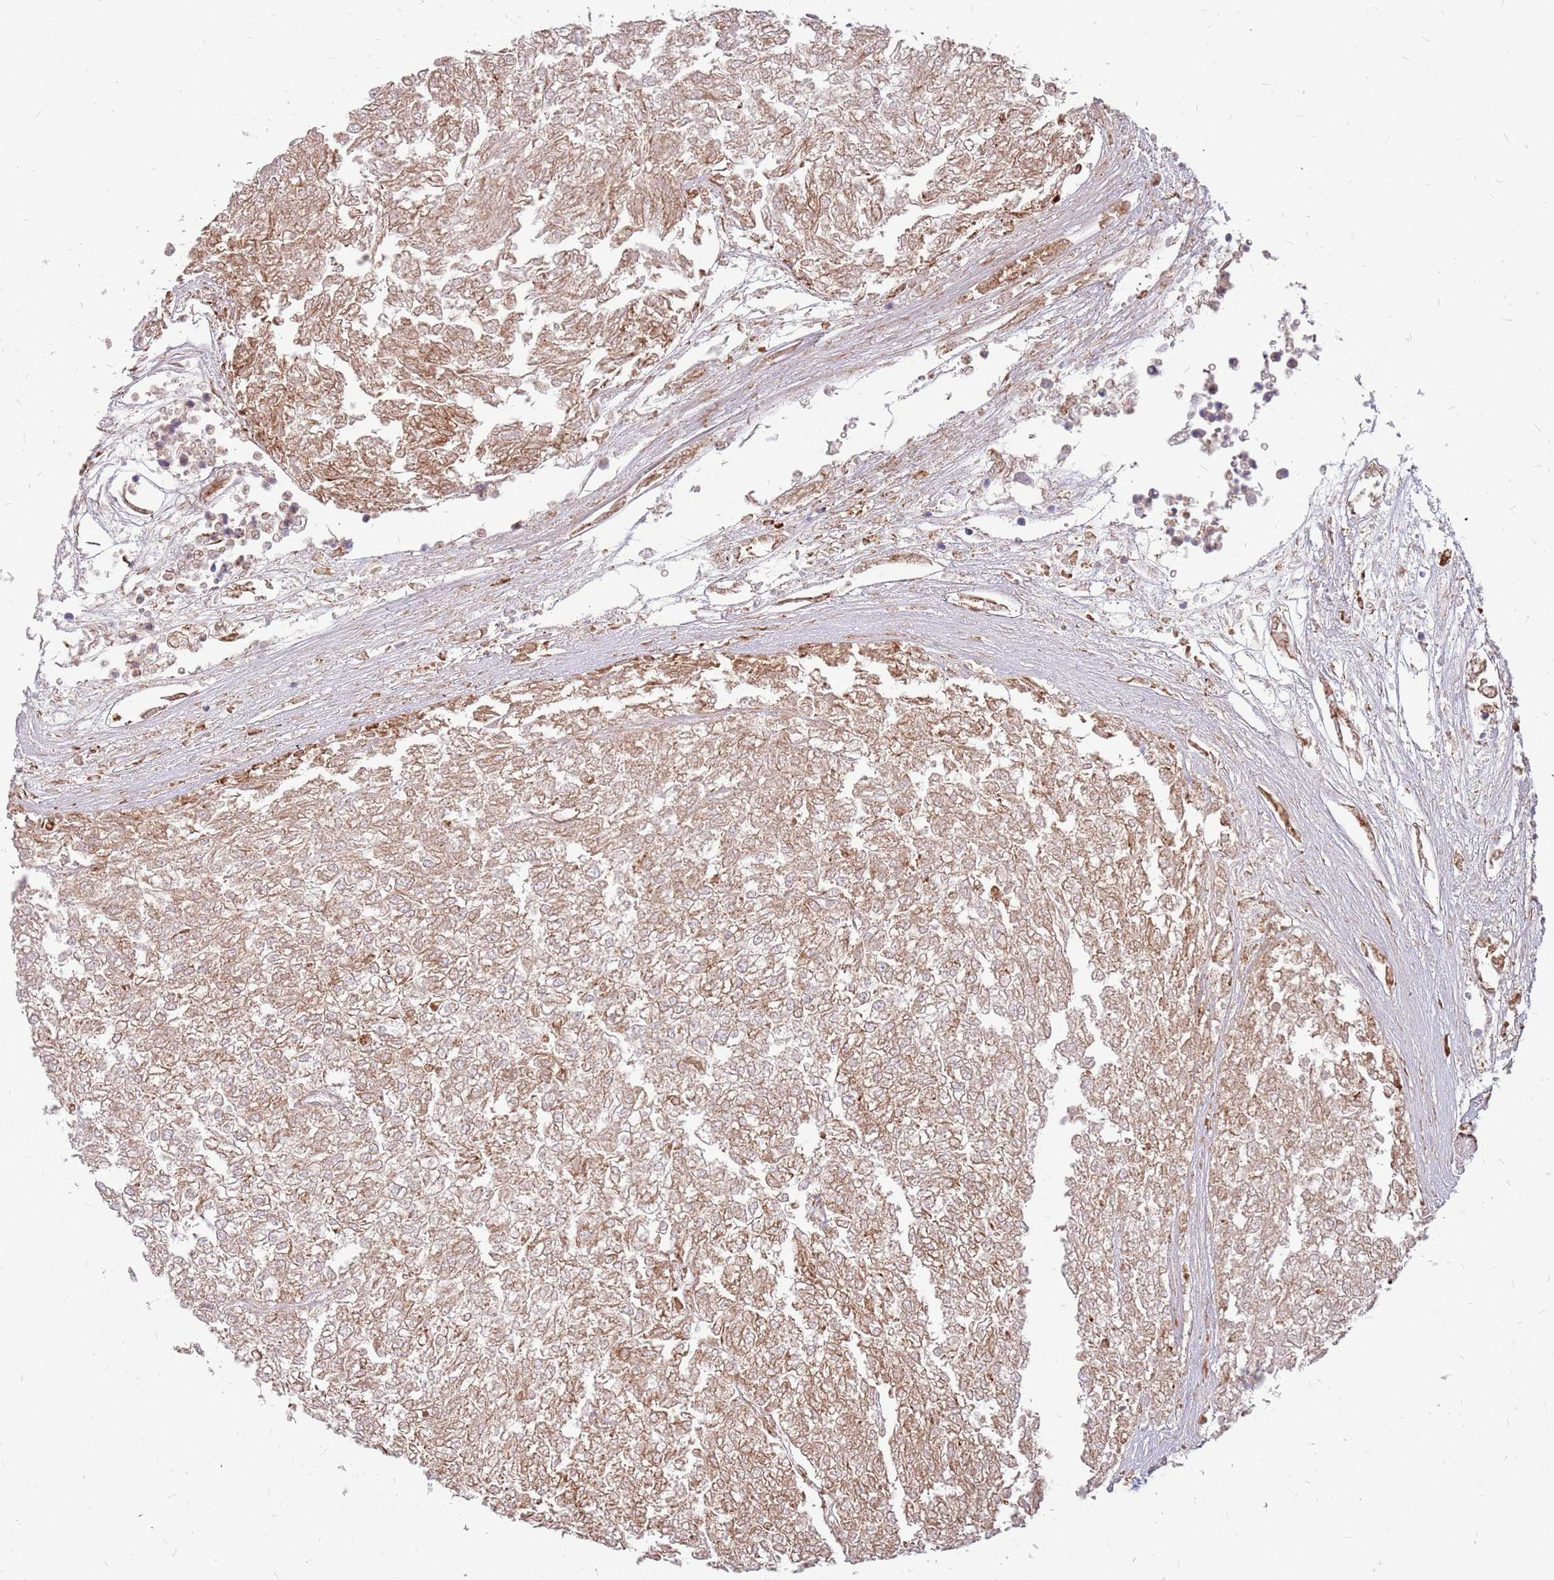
{"staining": {"intensity": "weak", "quantity": ">75%", "location": "cytoplasmic/membranous"}, "tissue": "renal cancer", "cell_type": "Tumor cells", "image_type": "cancer", "snomed": [{"axis": "morphology", "description": "Adenocarcinoma, NOS"}, {"axis": "topography", "description": "Kidney"}], "caption": "Protein staining of adenocarcinoma (renal) tissue shows weak cytoplasmic/membranous staining in about >75% of tumor cells. The staining was performed using DAB, with brown indicating positive protein expression. Nuclei are stained blue with hematoxylin.", "gene": "NME4", "patient": {"sex": "female", "age": 54}}